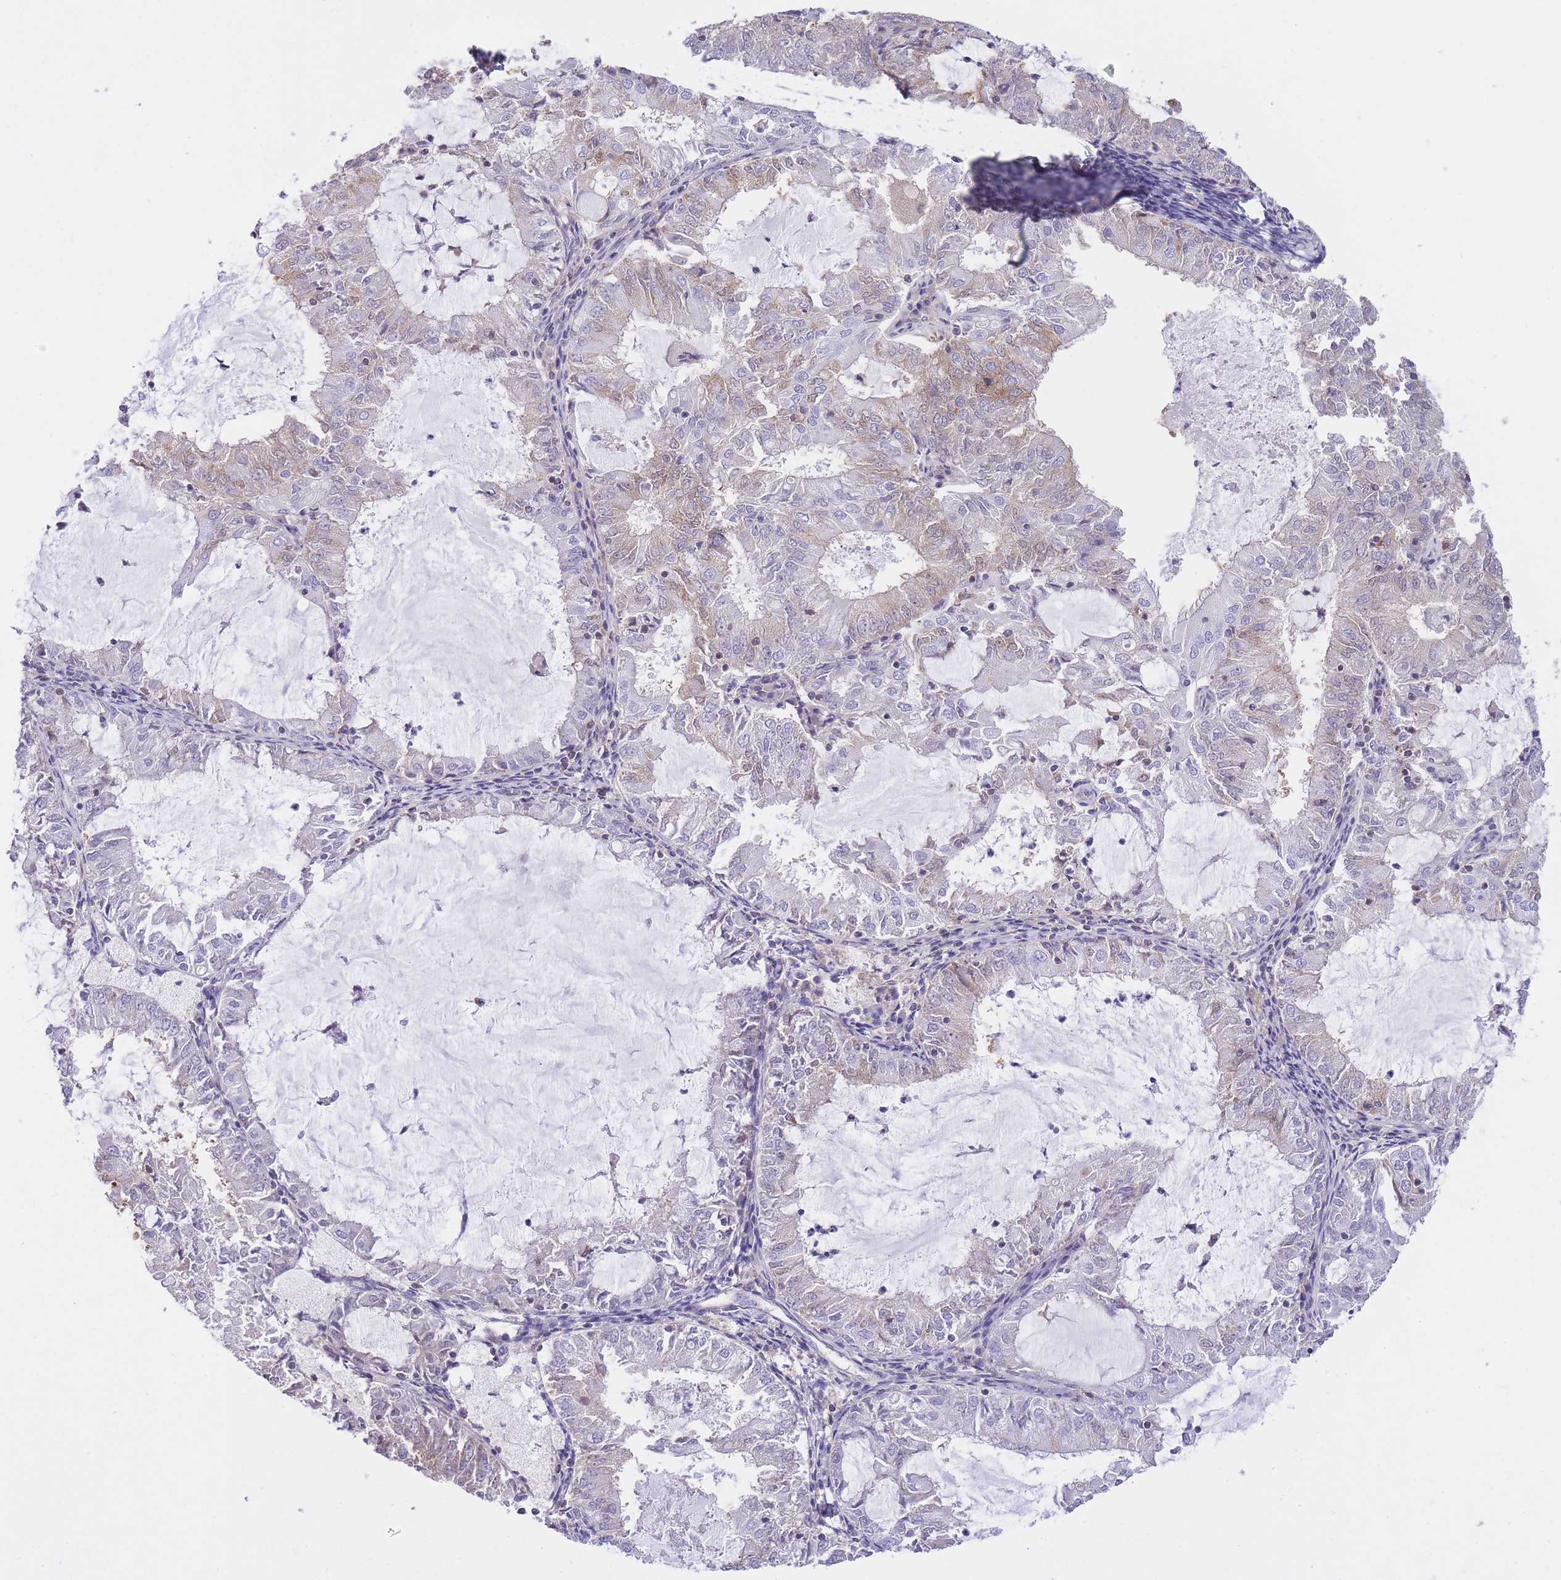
{"staining": {"intensity": "negative", "quantity": "none", "location": "none"}, "tissue": "endometrial cancer", "cell_type": "Tumor cells", "image_type": "cancer", "snomed": [{"axis": "morphology", "description": "Adenocarcinoma, NOS"}, {"axis": "topography", "description": "Endometrium"}], "caption": "High magnification brightfield microscopy of adenocarcinoma (endometrial) stained with DAB (3,3'-diaminobenzidine) (brown) and counterstained with hematoxylin (blue): tumor cells show no significant expression. (Brightfield microscopy of DAB (3,3'-diaminobenzidine) immunohistochemistry (IHC) at high magnification).", "gene": "PRKAR1A", "patient": {"sex": "female", "age": 57}}